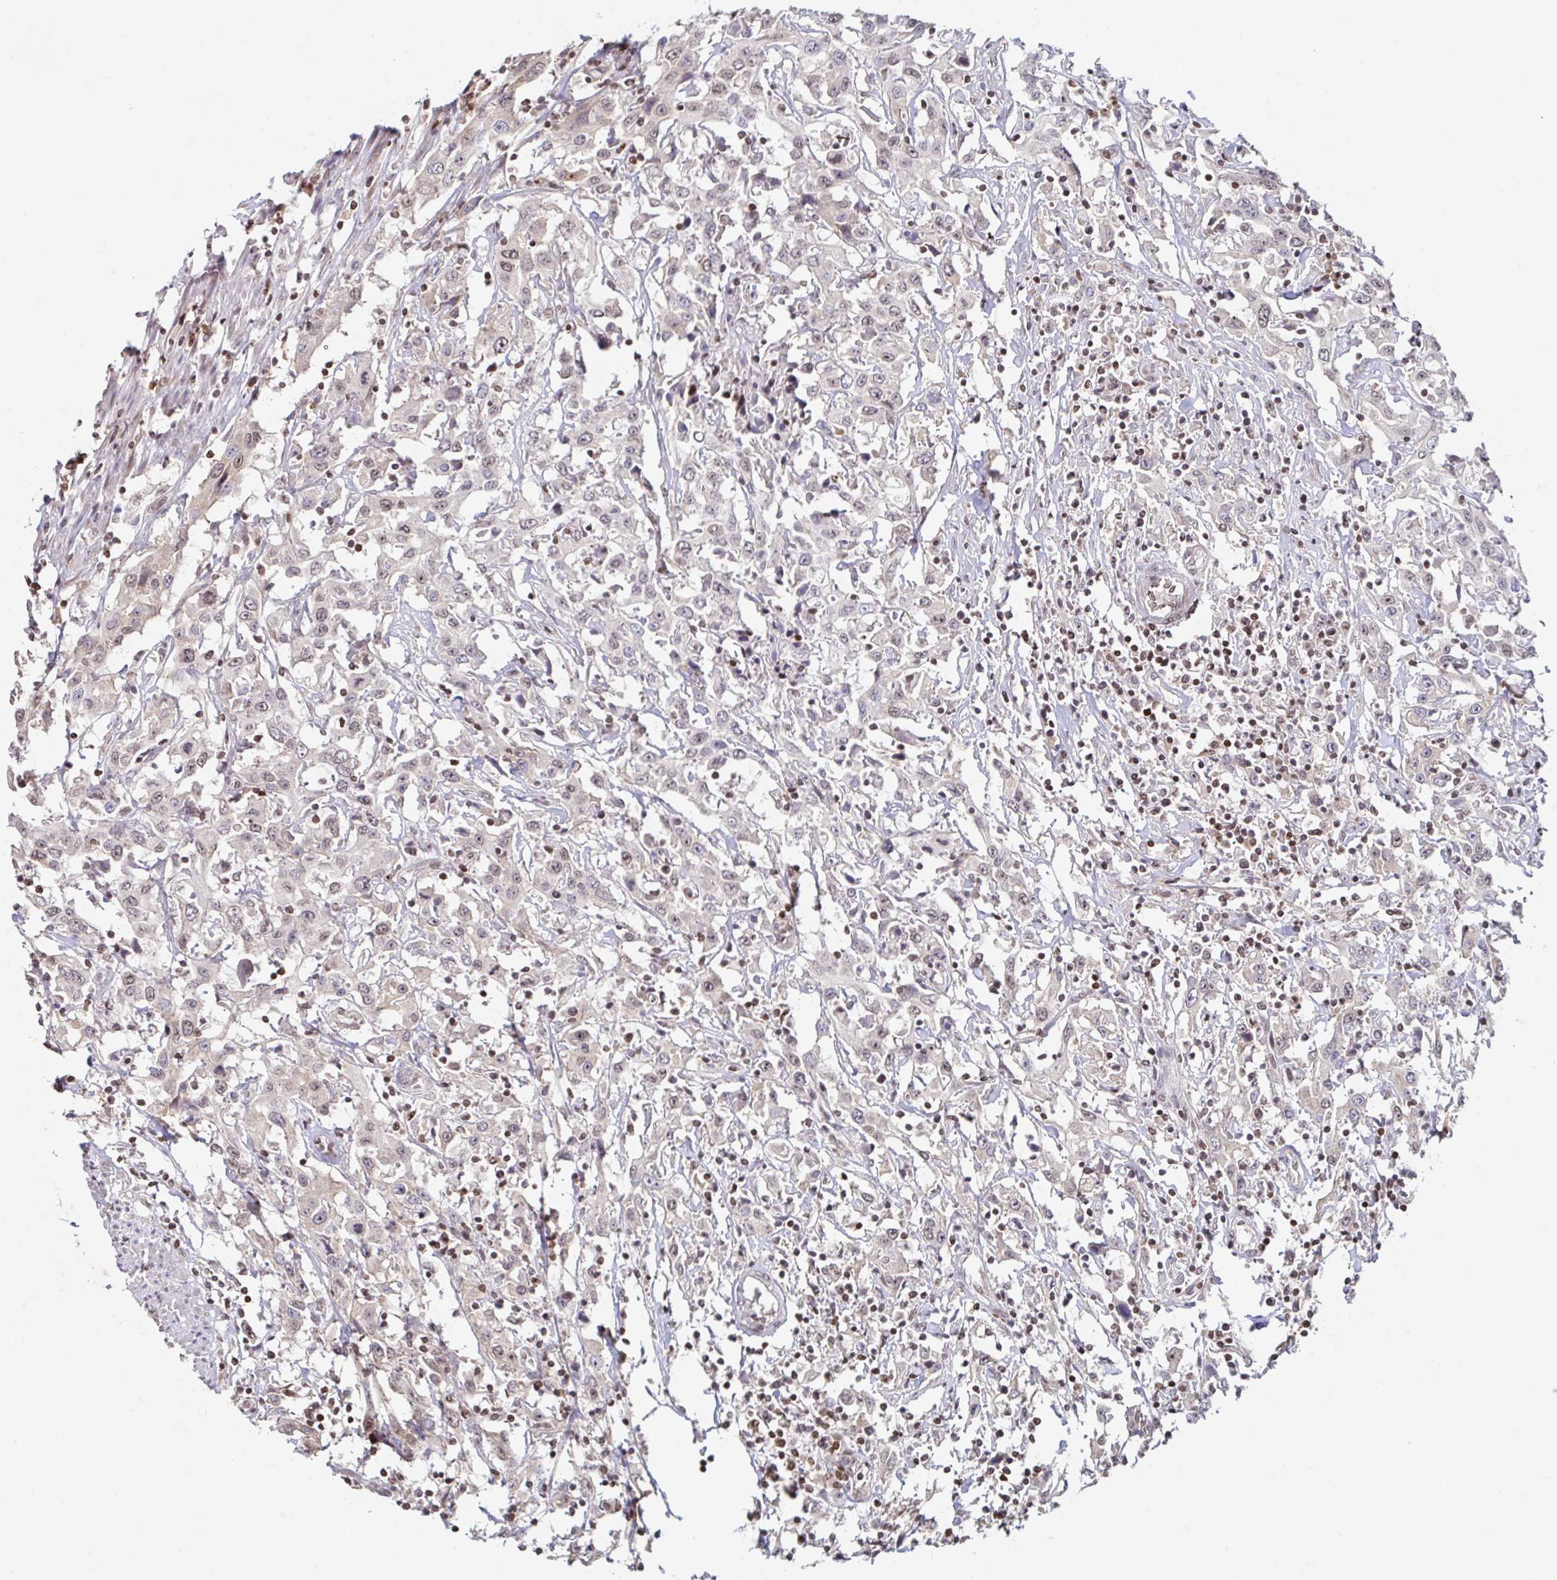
{"staining": {"intensity": "weak", "quantity": ">75%", "location": "nuclear"}, "tissue": "urothelial cancer", "cell_type": "Tumor cells", "image_type": "cancer", "snomed": [{"axis": "morphology", "description": "Urothelial carcinoma, High grade"}, {"axis": "topography", "description": "Urinary bladder"}], "caption": "Immunohistochemistry of urothelial cancer exhibits low levels of weak nuclear expression in approximately >75% of tumor cells. (Brightfield microscopy of DAB IHC at high magnification).", "gene": "C19orf53", "patient": {"sex": "male", "age": 61}}